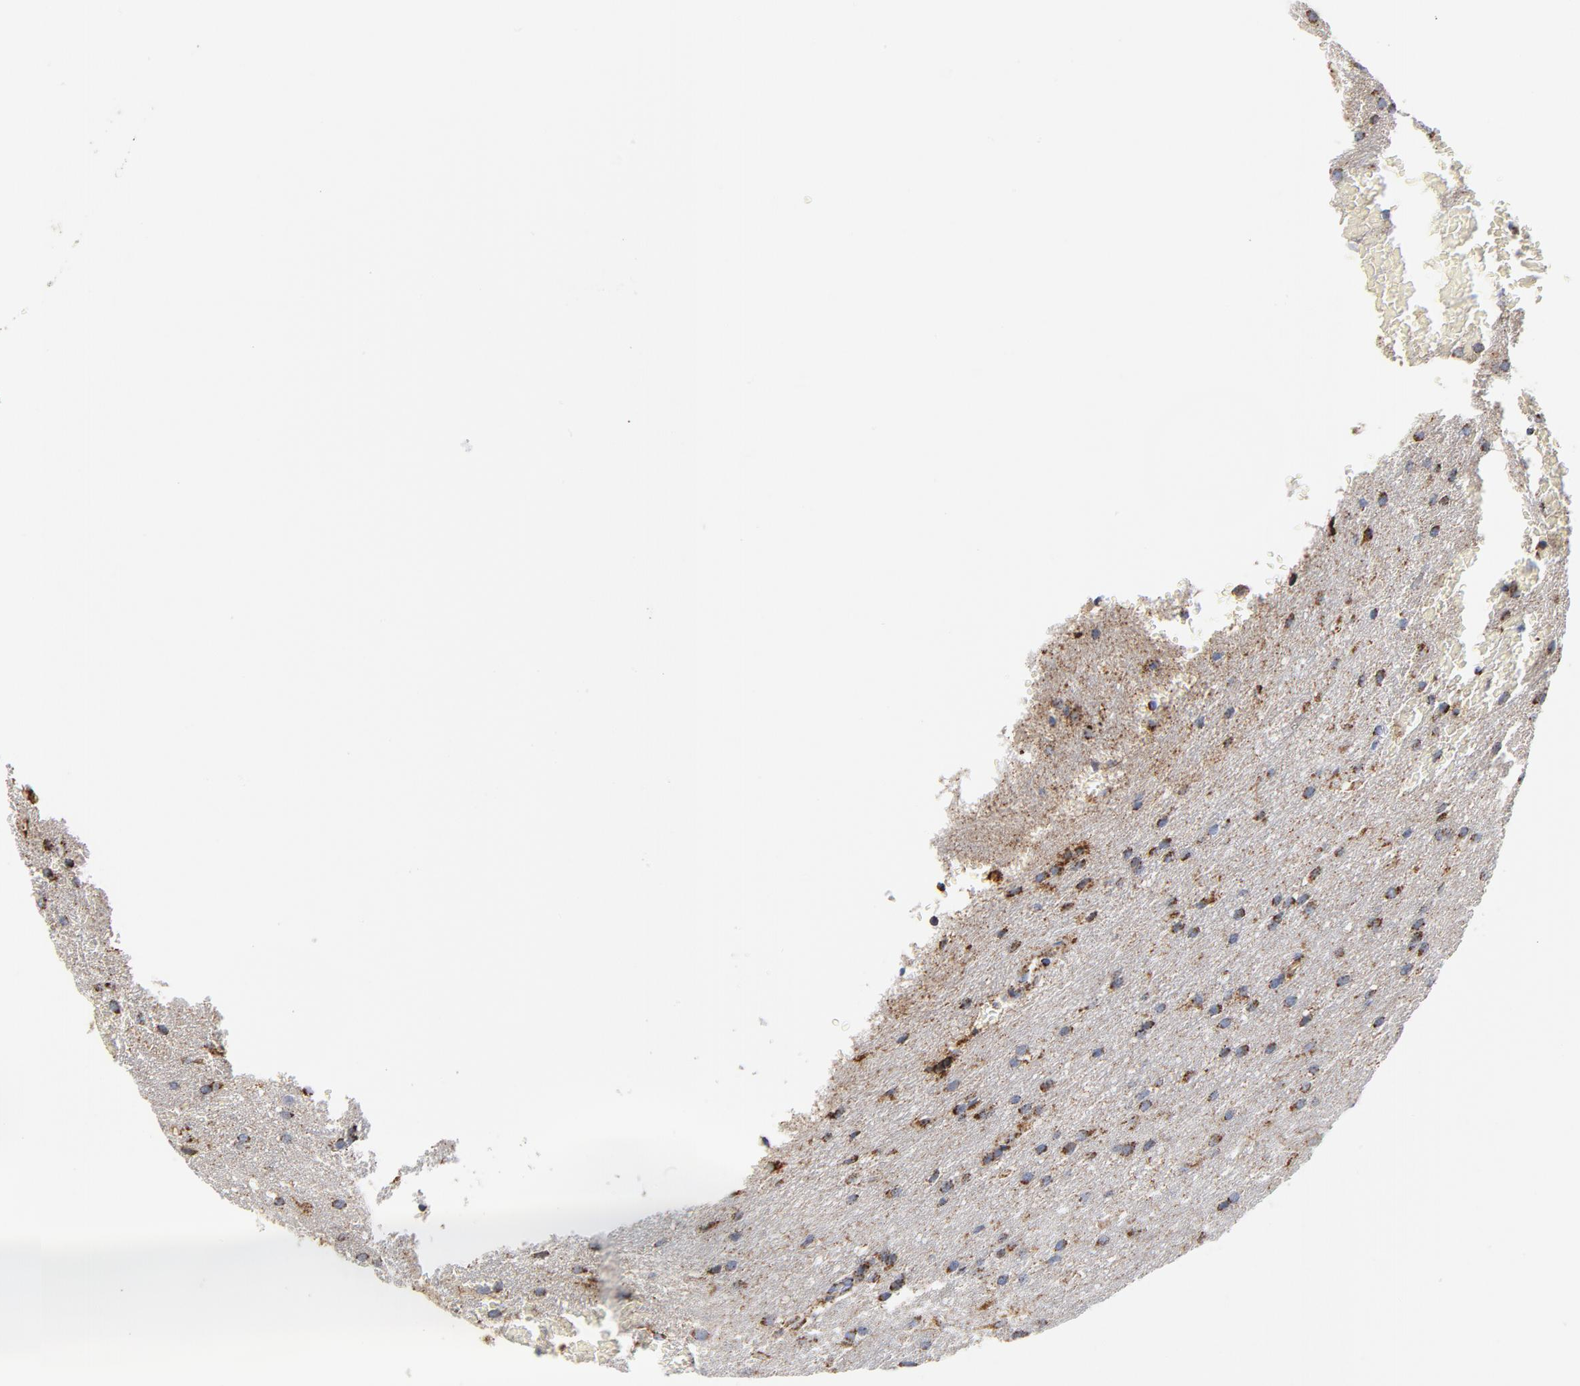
{"staining": {"intensity": "moderate", "quantity": ">75%", "location": "cytoplasmic/membranous"}, "tissue": "glioma", "cell_type": "Tumor cells", "image_type": "cancer", "snomed": [{"axis": "morphology", "description": "Glioma, malignant, Low grade"}, {"axis": "topography", "description": "Brain"}], "caption": "Immunohistochemical staining of human glioma displays medium levels of moderate cytoplasmic/membranous positivity in about >75% of tumor cells.", "gene": "DIABLO", "patient": {"sex": "female", "age": 32}}